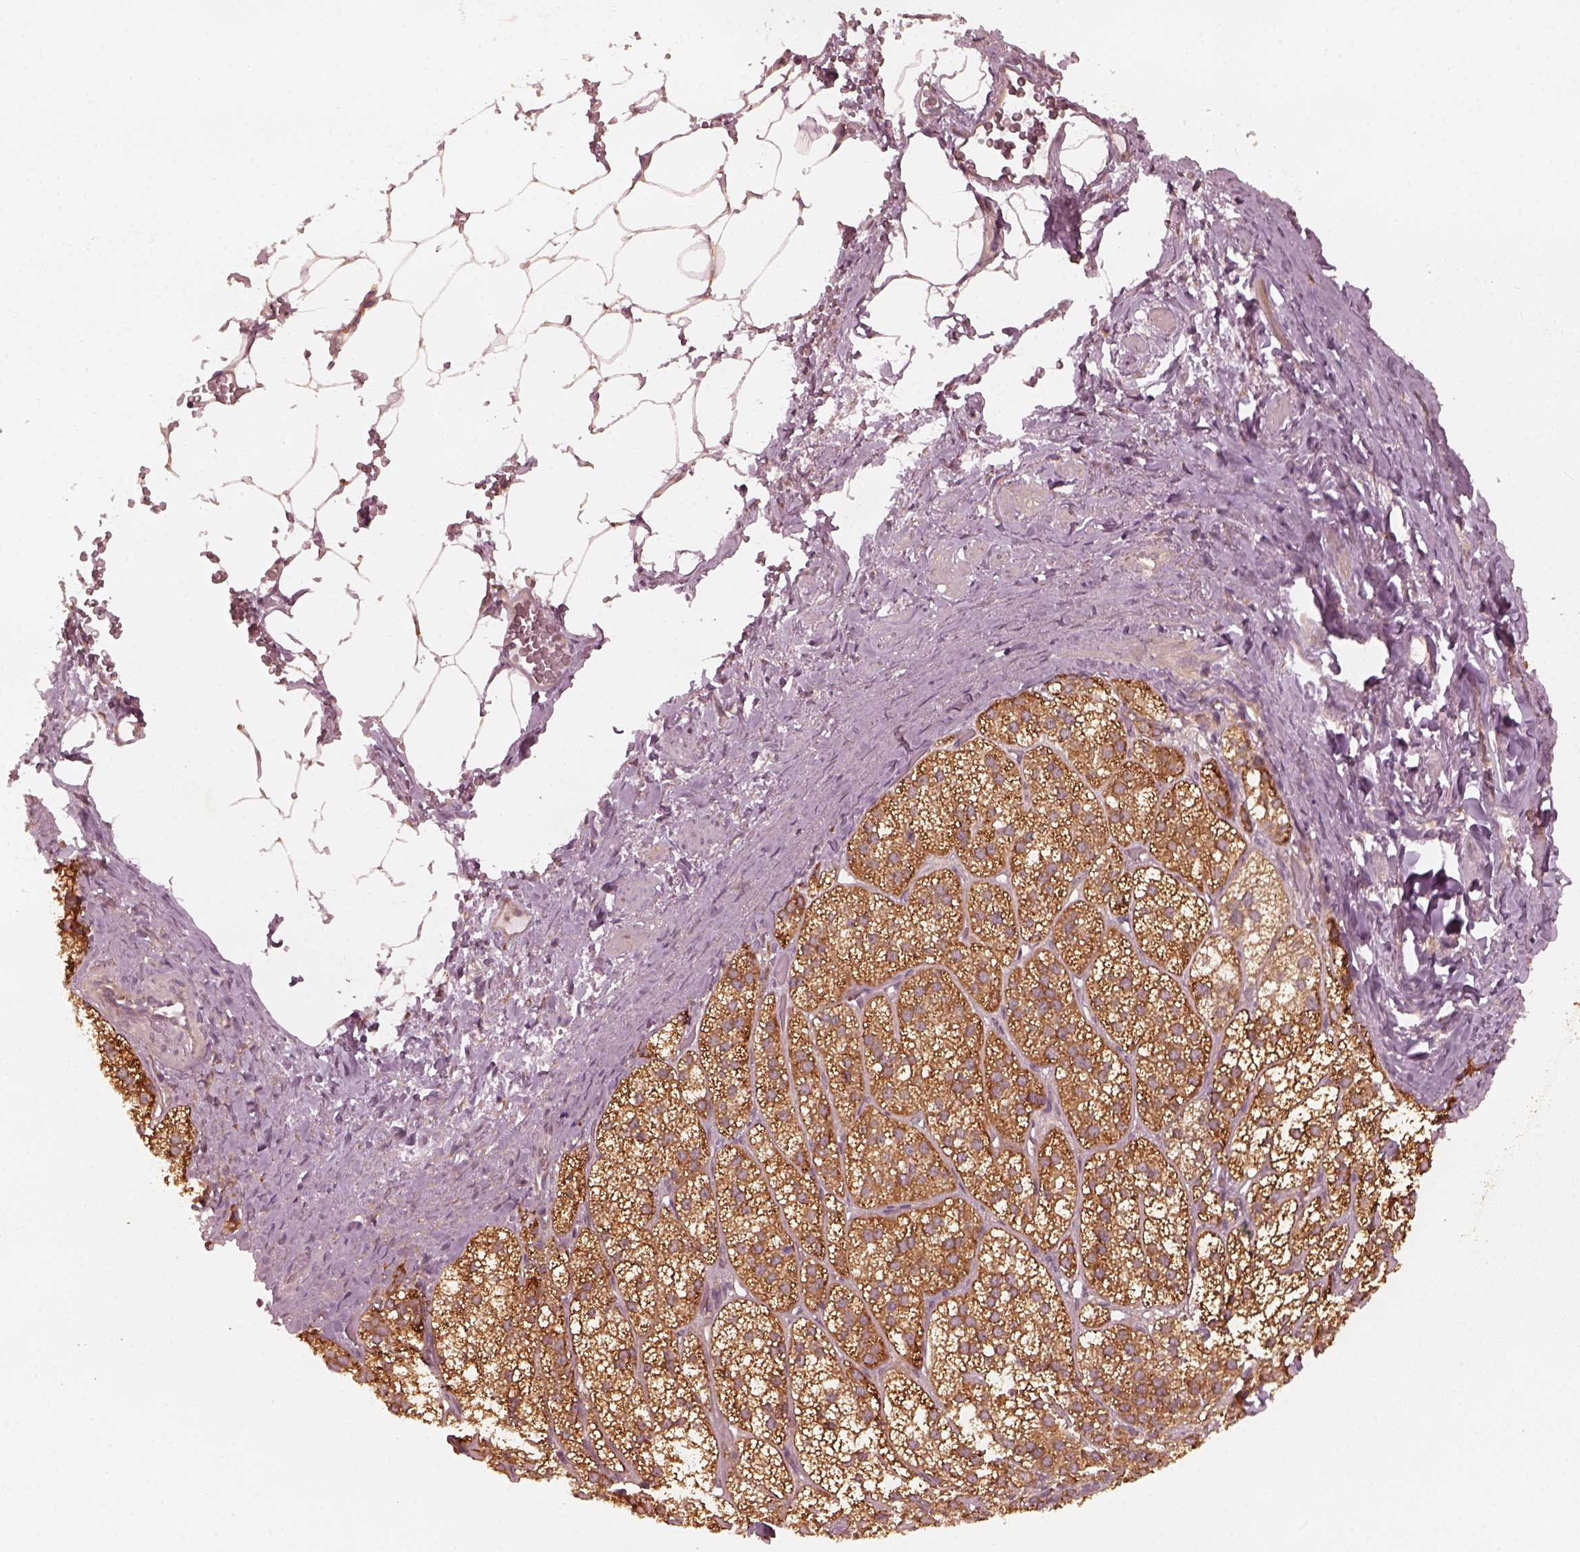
{"staining": {"intensity": "moderate", "quantity": ">75%", "location": "cytoplasmic/membranous"}, "tissue": "adrenal gland", "cell_type": "Glandular cells", "image_type": "normal", "snomed": [{"axis": "morphology", "description": "Normal tissue, NOS"}, {"axis": "topography", "description": "Adrenal gland"}], "caption": "Immunohistochemistry staining of normal adrenal gland, which demonstrates medium levels of moderate cytoplasmic/membranous positivity in approximately >75% of glandular cells indicating moderate cytoplasmic/membranous protein staining. The staining was performed using DAB (brown) for protein detection and nuclei were counterstained in hematoxylin (blue).", "gene": "FAF2", "patient": {"sex": "female", "age": 60}}